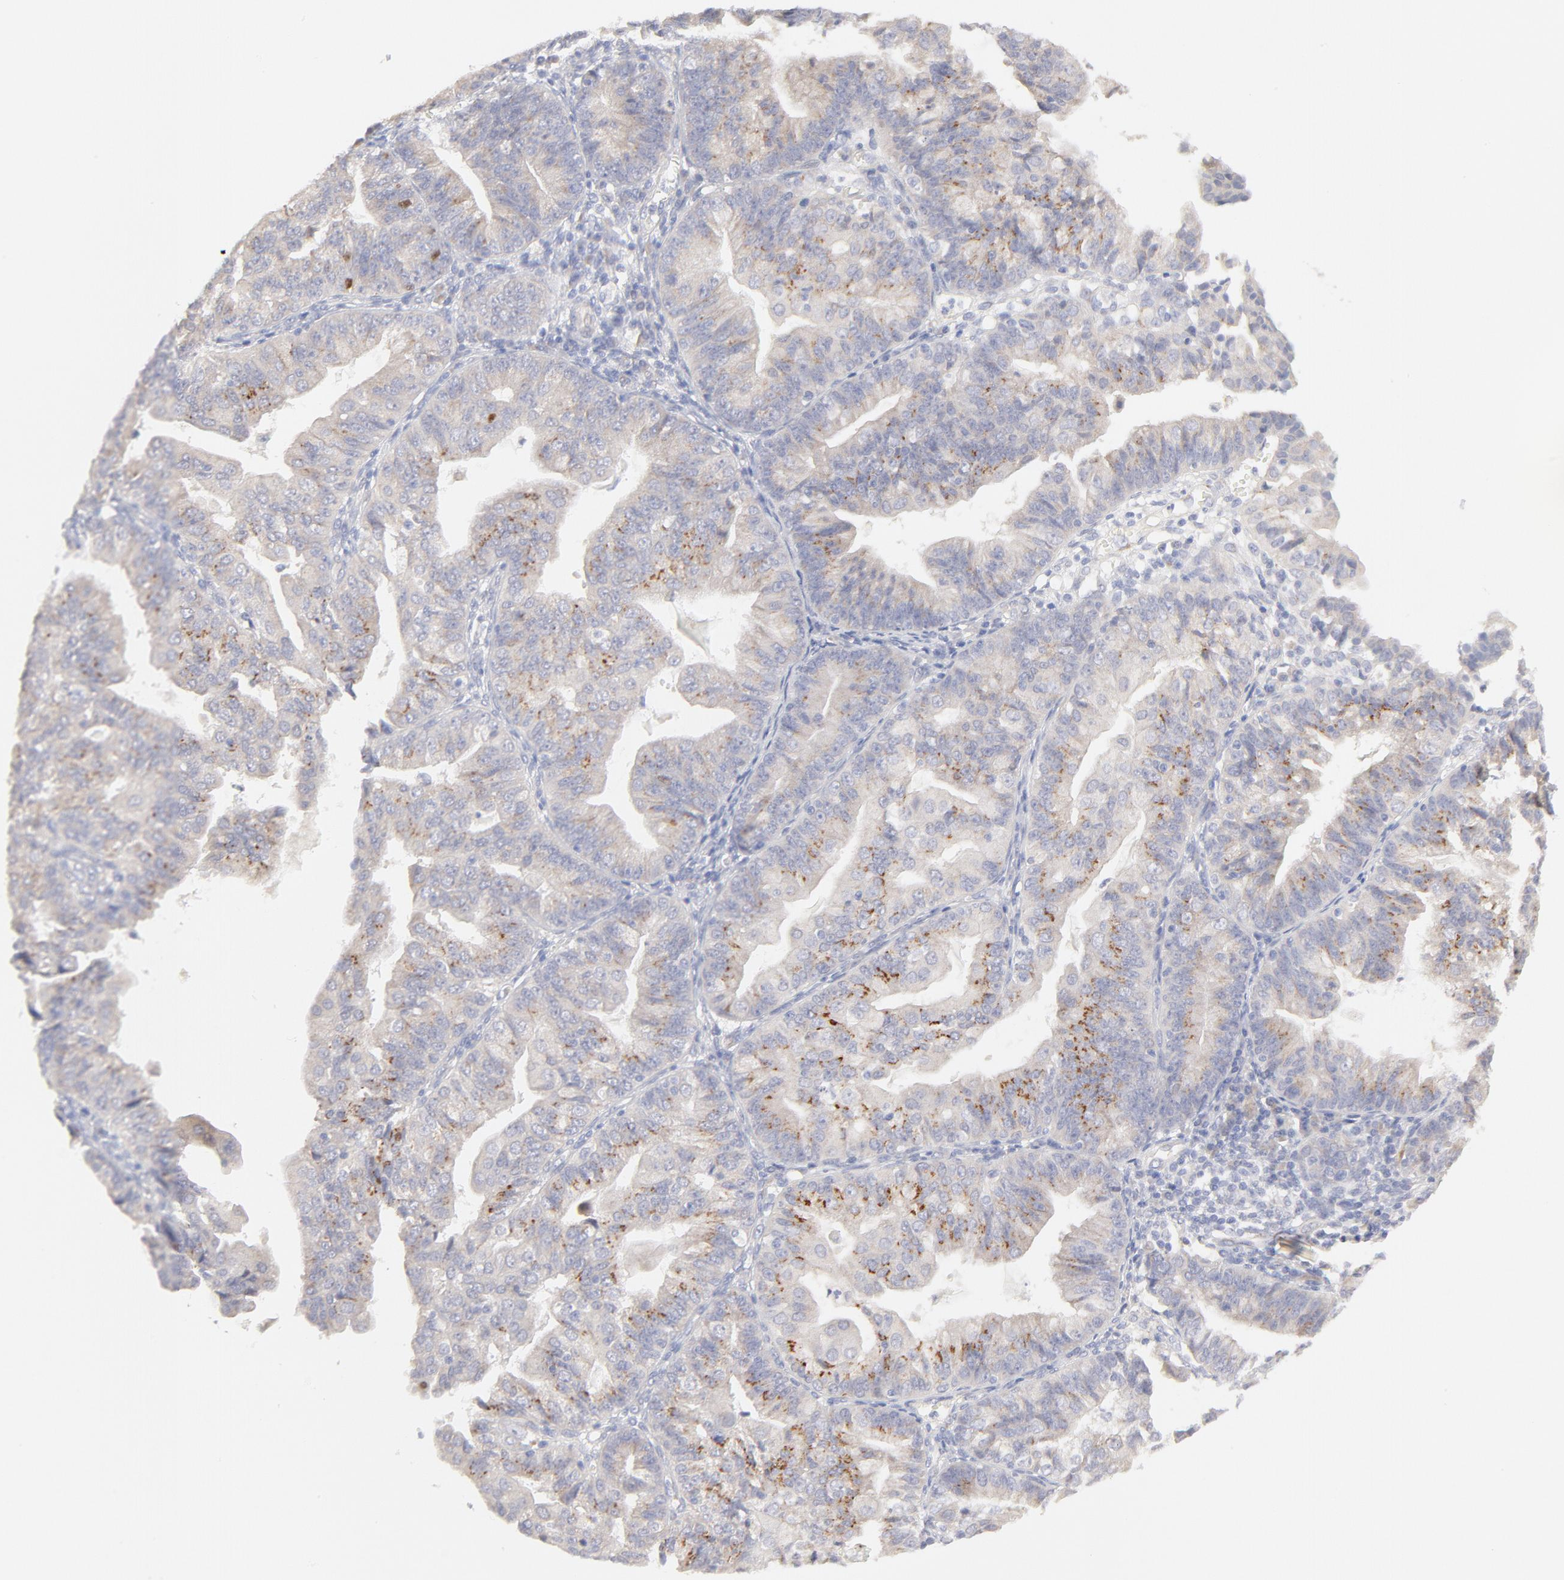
{"staining": {"intensity": "moderate", "quantity": "25%-75%", "location": "cytoplasmic/membranous"}, "tissue": "endometrial cancer", "cell_type": "Tumor cells", "image_type": "cancer", "snomed": [{"axis": "morphology", "description": "Adenocarcinoma, NOS"}, {"axis": "topography", "description": "Endometrium"}], "caption": "Protein staining shows moderate cytoplasmic/membranous staining in approximately 25%-75% of tumor cells in endometrial cancer. (DAB IHC with brightfield microscopy, high magnification).", "gene": "NKX2-2", "patient": {"sex": "female", "age": 56}}